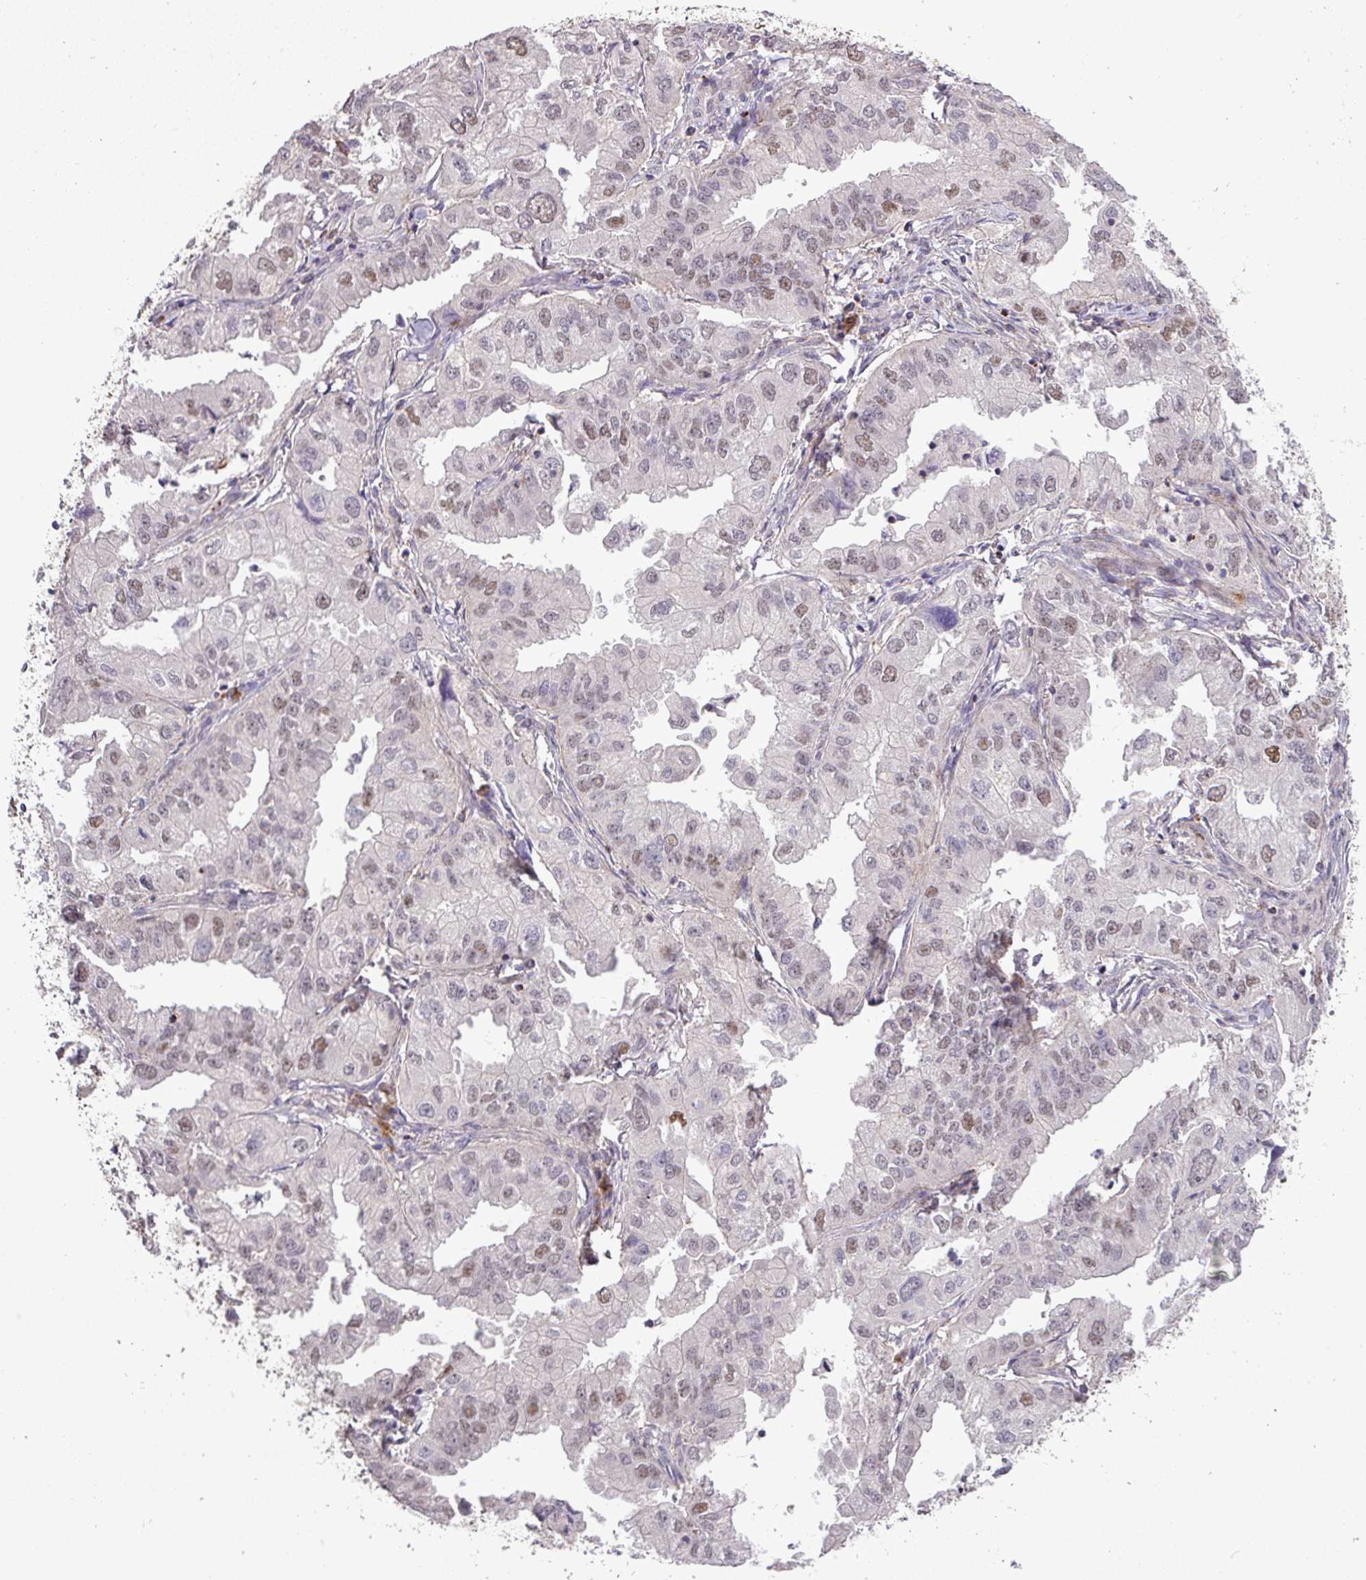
{"staining": {"intensity": "weak", "quantity": "<25%", "location": "nuclear"}, "tissue": "lung cancer", "cell_type": "Tumor cells", "image_type": "cancer", "snomed": [{"axis": "morphology", "description": "Adenocarcinoma, NOS"}, {"axis": "topography", "description": "Lung"}], "caption": "Lung adenocarcinoma stained for a protein using immunohistochemistry (IHC) shows no positivity tumor cells.", "gene": "TPRA1", "patient": {"sex": "male", "age": 48}}